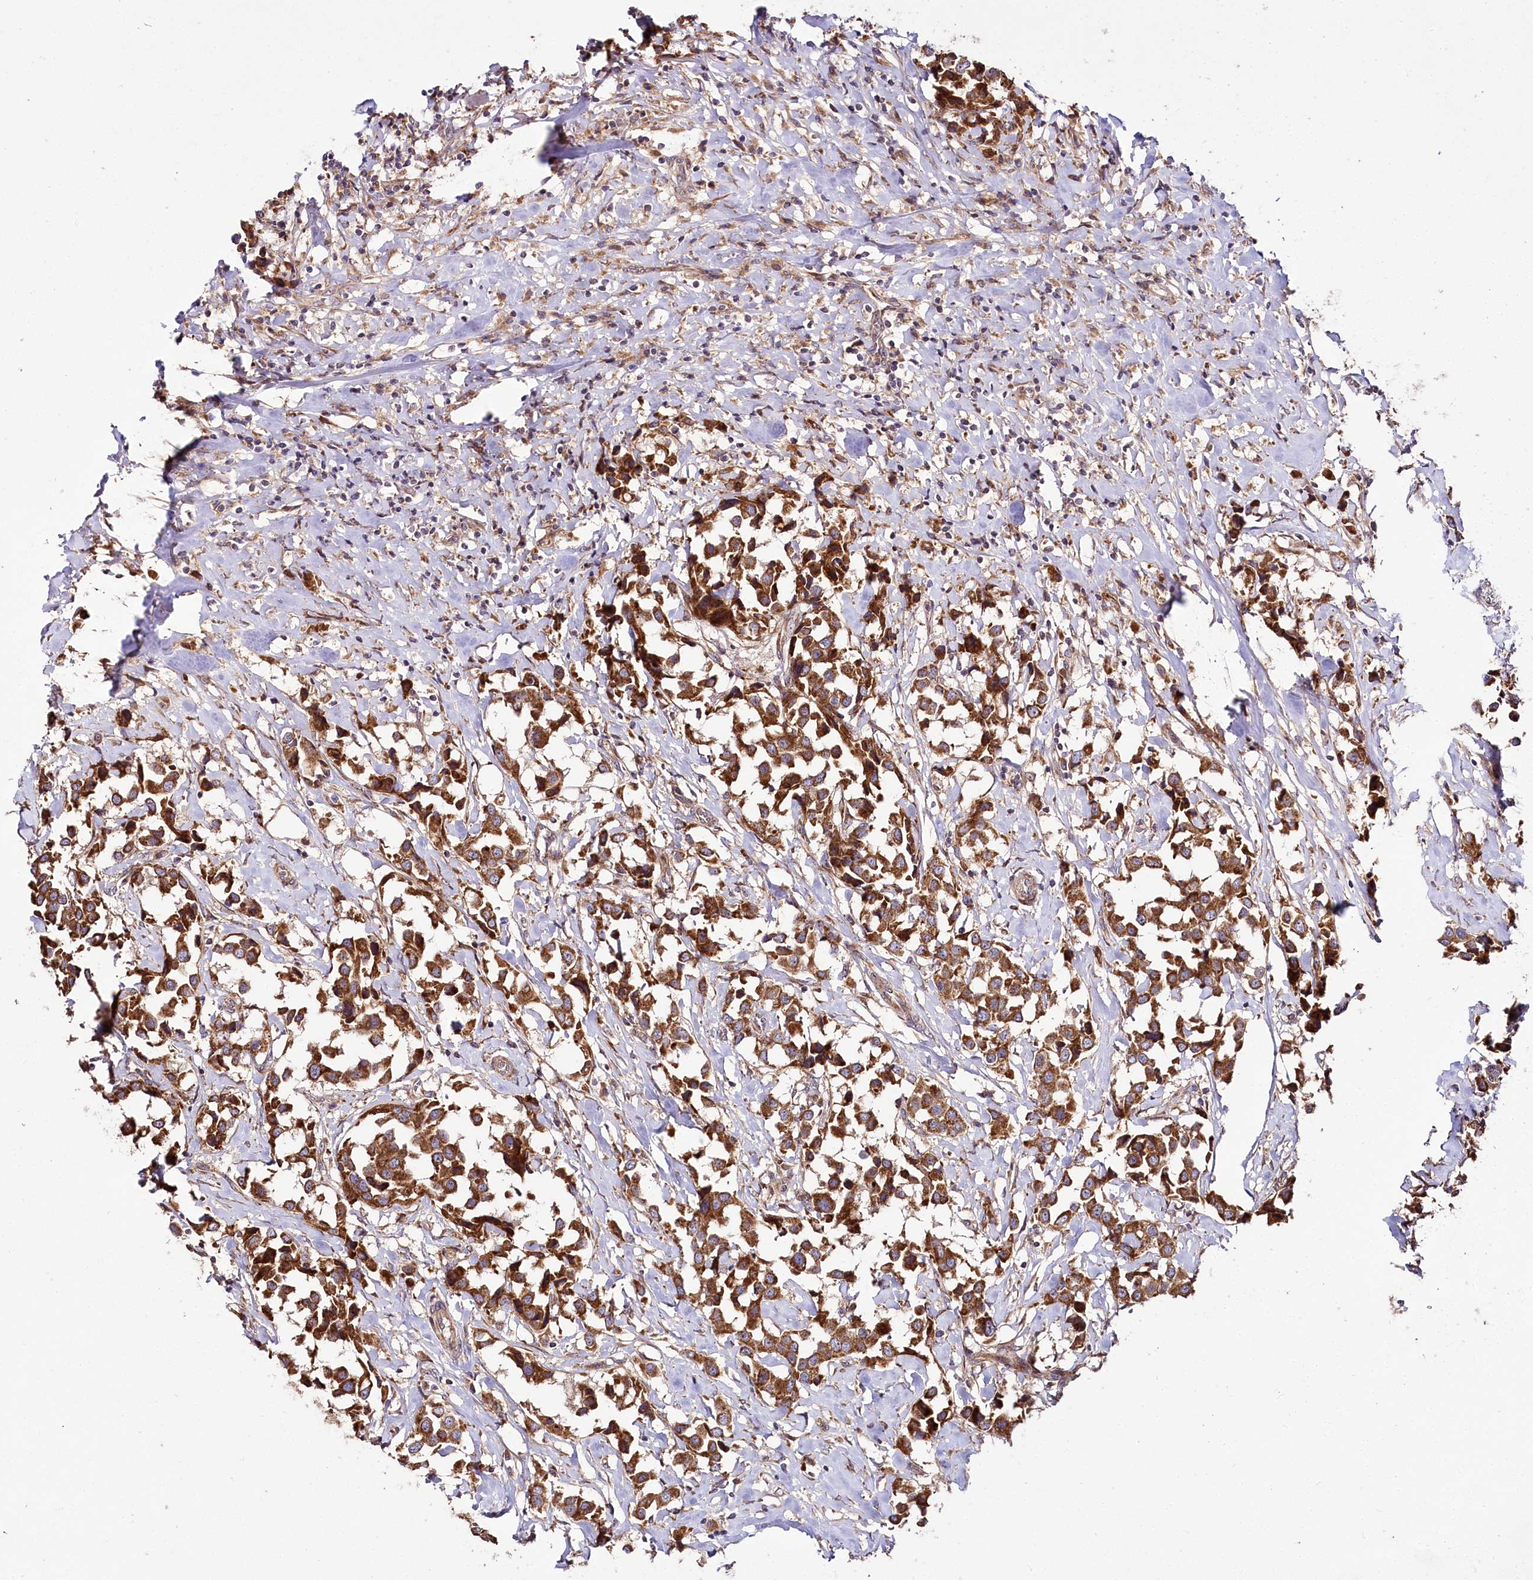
{"staining": {"intensity": "strong", "quantity": ">75%", "location": "cytoplasmic/membranous"}, "tissue": "breast cancer", "cell_type": "Tumor cells", "image_type": "cancer", "snomed": [{"axis": "morphology", "description": "Duct carcinoma"}, {"axis": "topography", "description": "Breast"}], "caption": "An immunohistochemistry image of tumor tissue is shown. Protein staining in brown shows strong cytoplasmic/membranous positivity in infiltrating ductal carcinoma (breast) within tumor cells.", "gene": "RAB7A", "patient": {"sex": "female", "age": 80}}